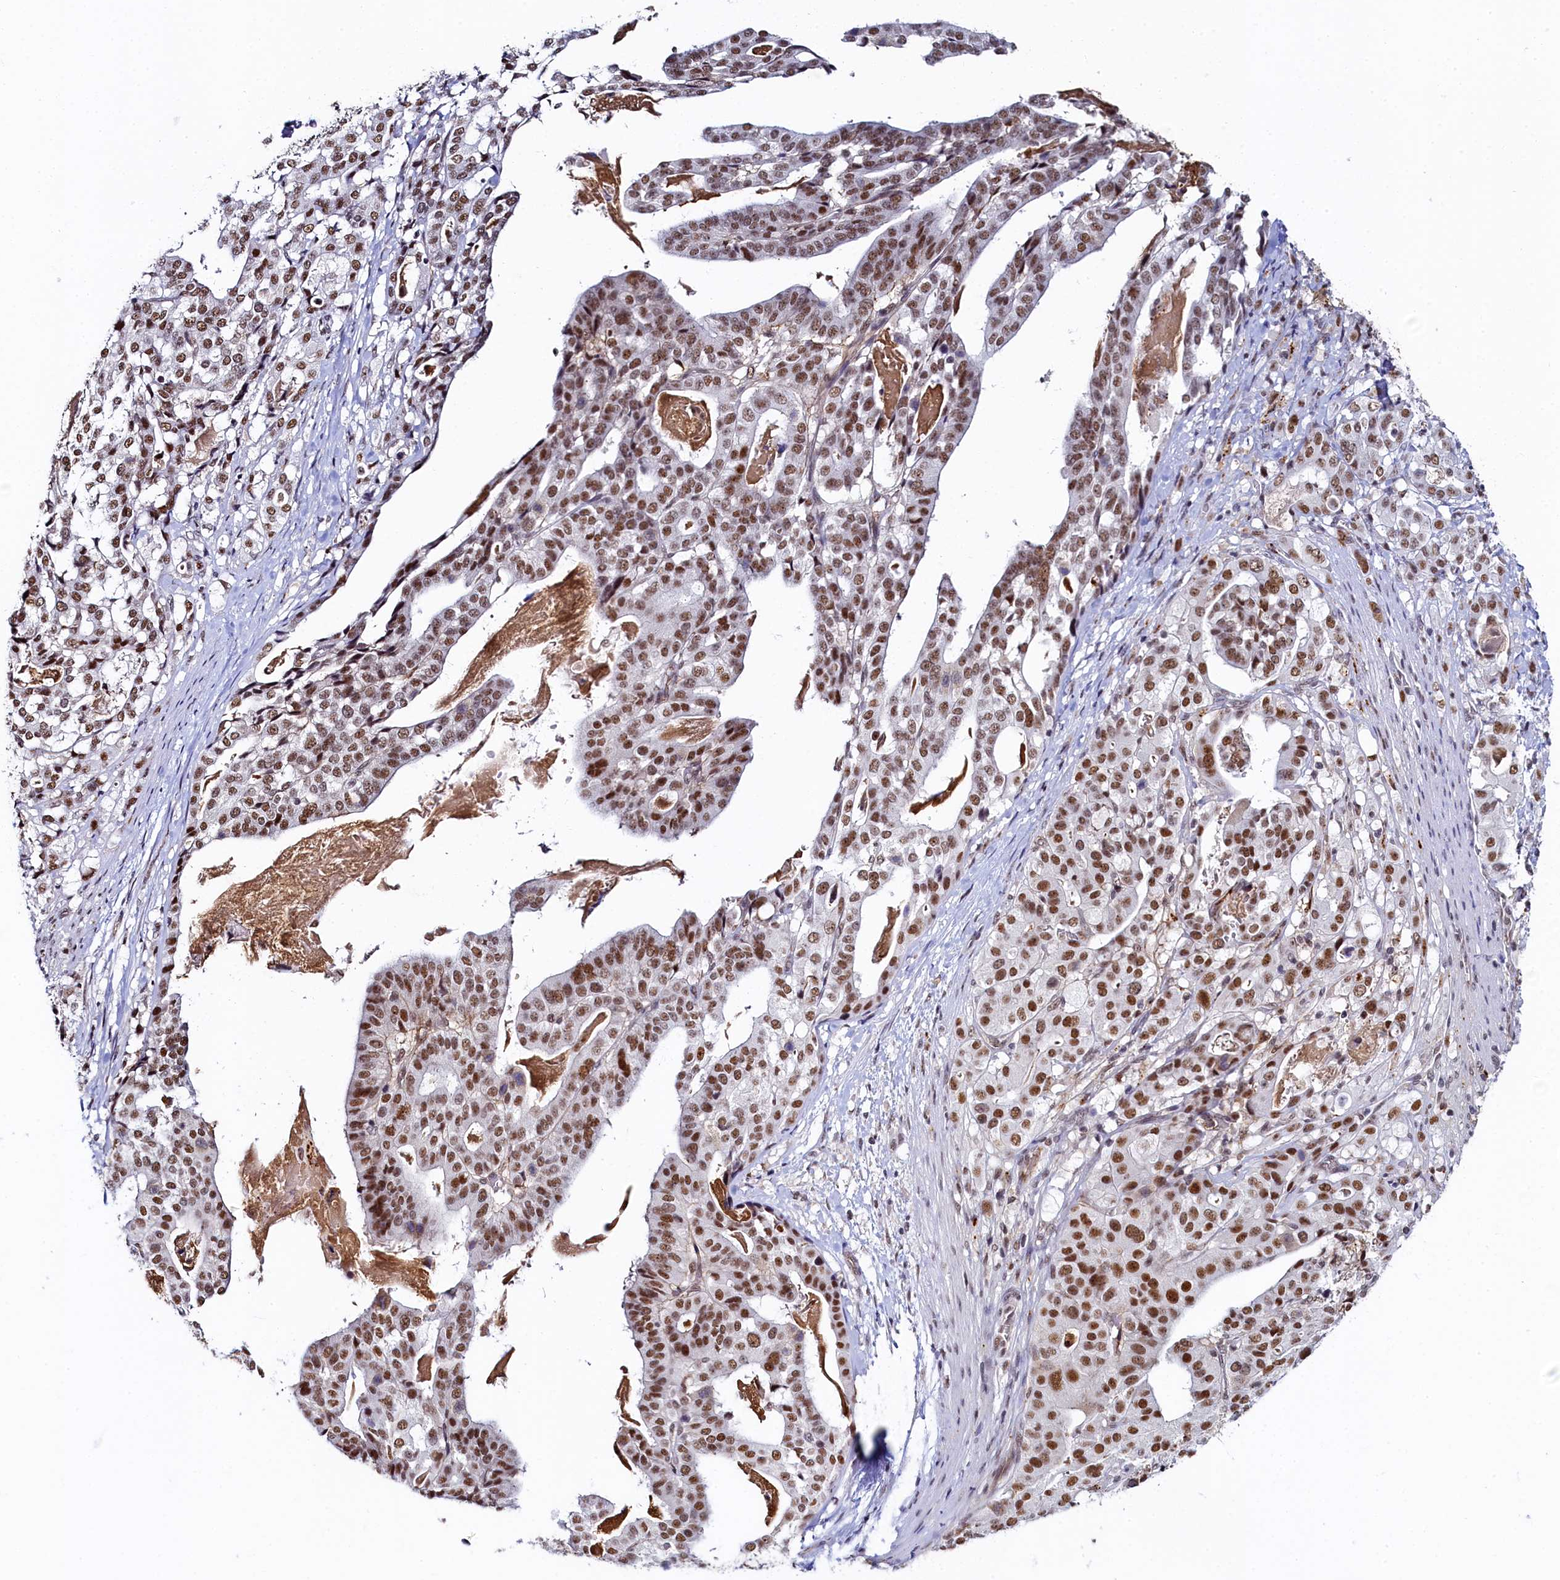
{"staining": {"intensity": "moderate", "quantity": ">75%", "location": "nuclear"}, "tissue": "stomach cancer", "cell_type": "Tumor cells", "image_type": "cancer", "snomed": [{"axis": "morphology", "description": "Adenocarcinoma, NOS"}, {"axis": "topography", "description": "Stomach"}], "caption": "An immunohistochemistry micrograph of neoplastic tissue is shown. Protein staining in brown labels moderate nuclear positivity in stomach cancer (adenocarcinoma) within tumor cells.", "gene": "INTS14", "patient": {"sex": "male", "age": 48}}